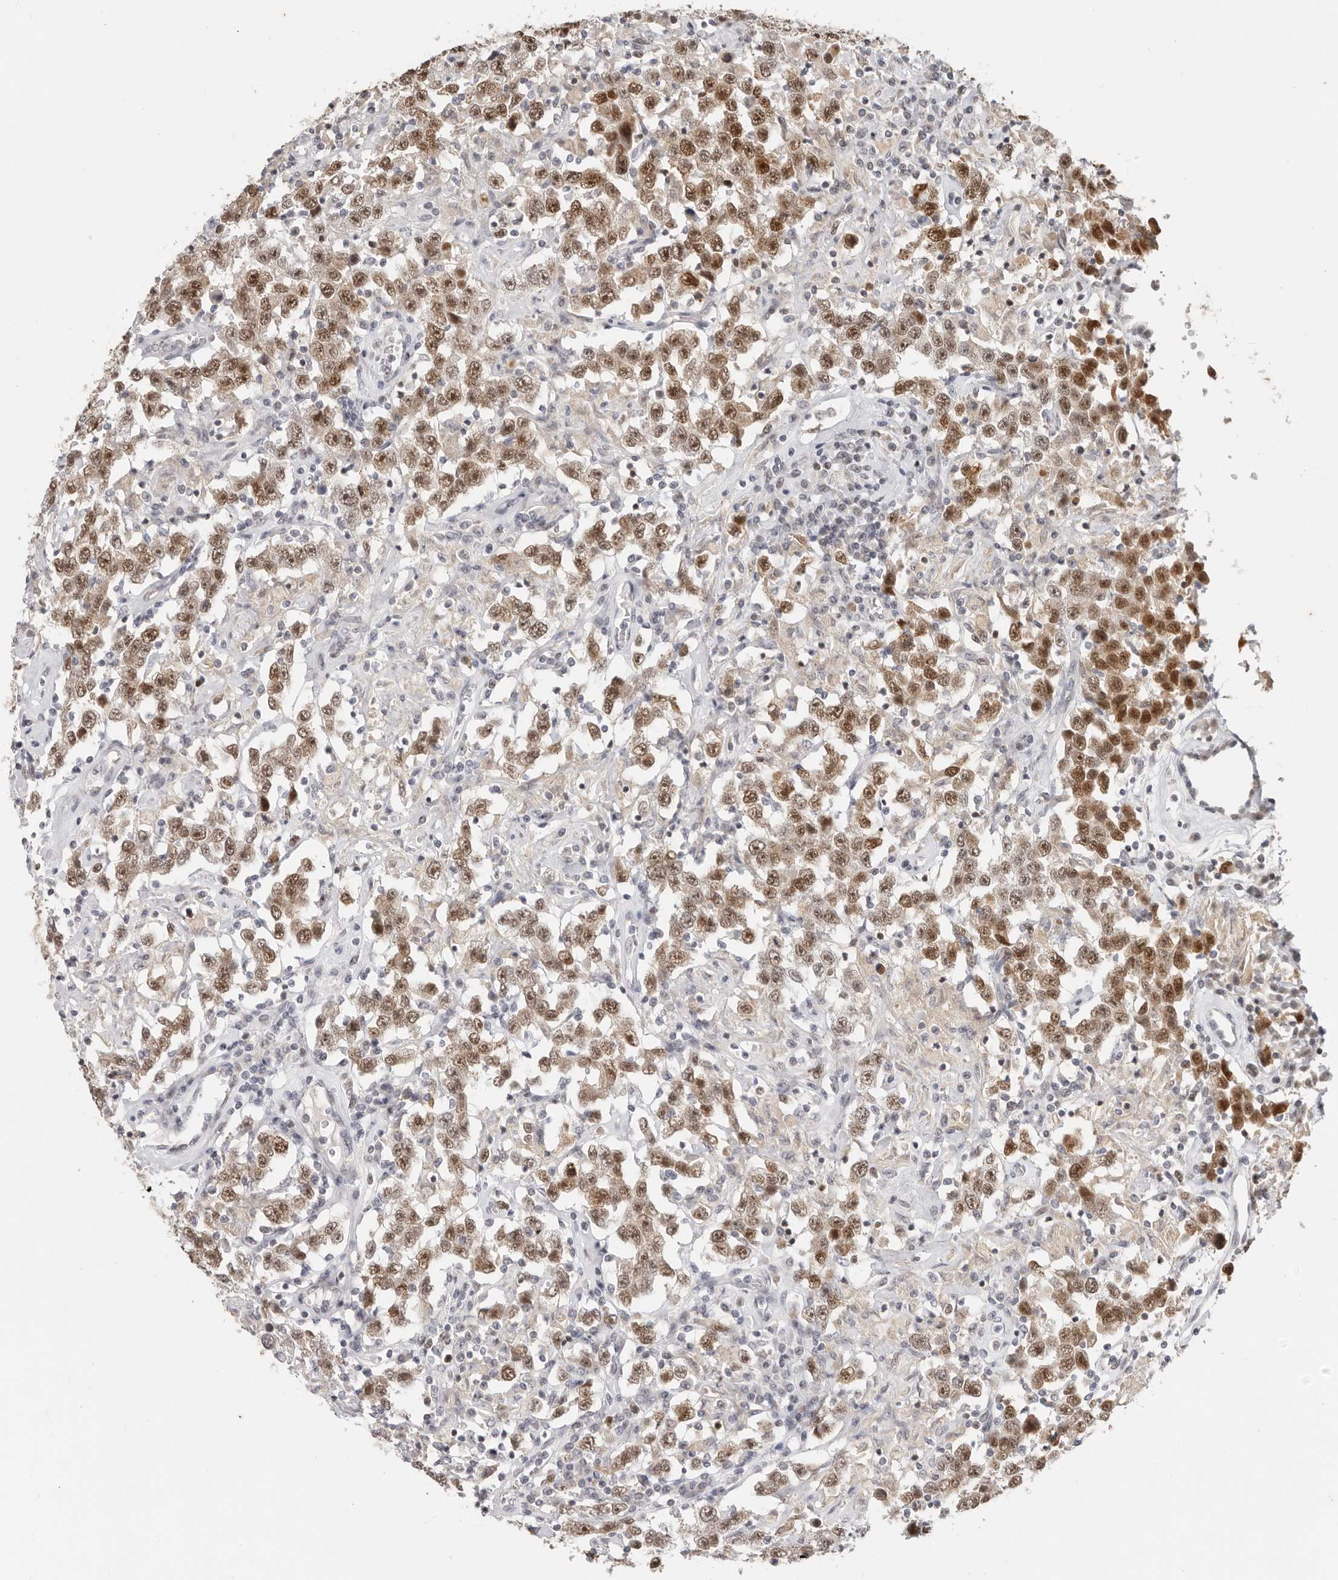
{"staining": {"intensity": "moderate", "quantity": ">75%", "location": "nuclear"}, "tissue": "testis cancer", "cell_type": "Tumor cells", "image_type": "cancer", "snomed": [{"axis": "morphology", "description": "Seminoma, NOS"}, {"axis": "topography", "description": "Testis"}], "caption": "Immunohistochemical staining of human testis seminoma reveals medium levels of moderate nuclear protein positivity in approximately >75% of tumor cells.", "gene": "RFC2", "patient": {"sex": "male", "age": 41}}